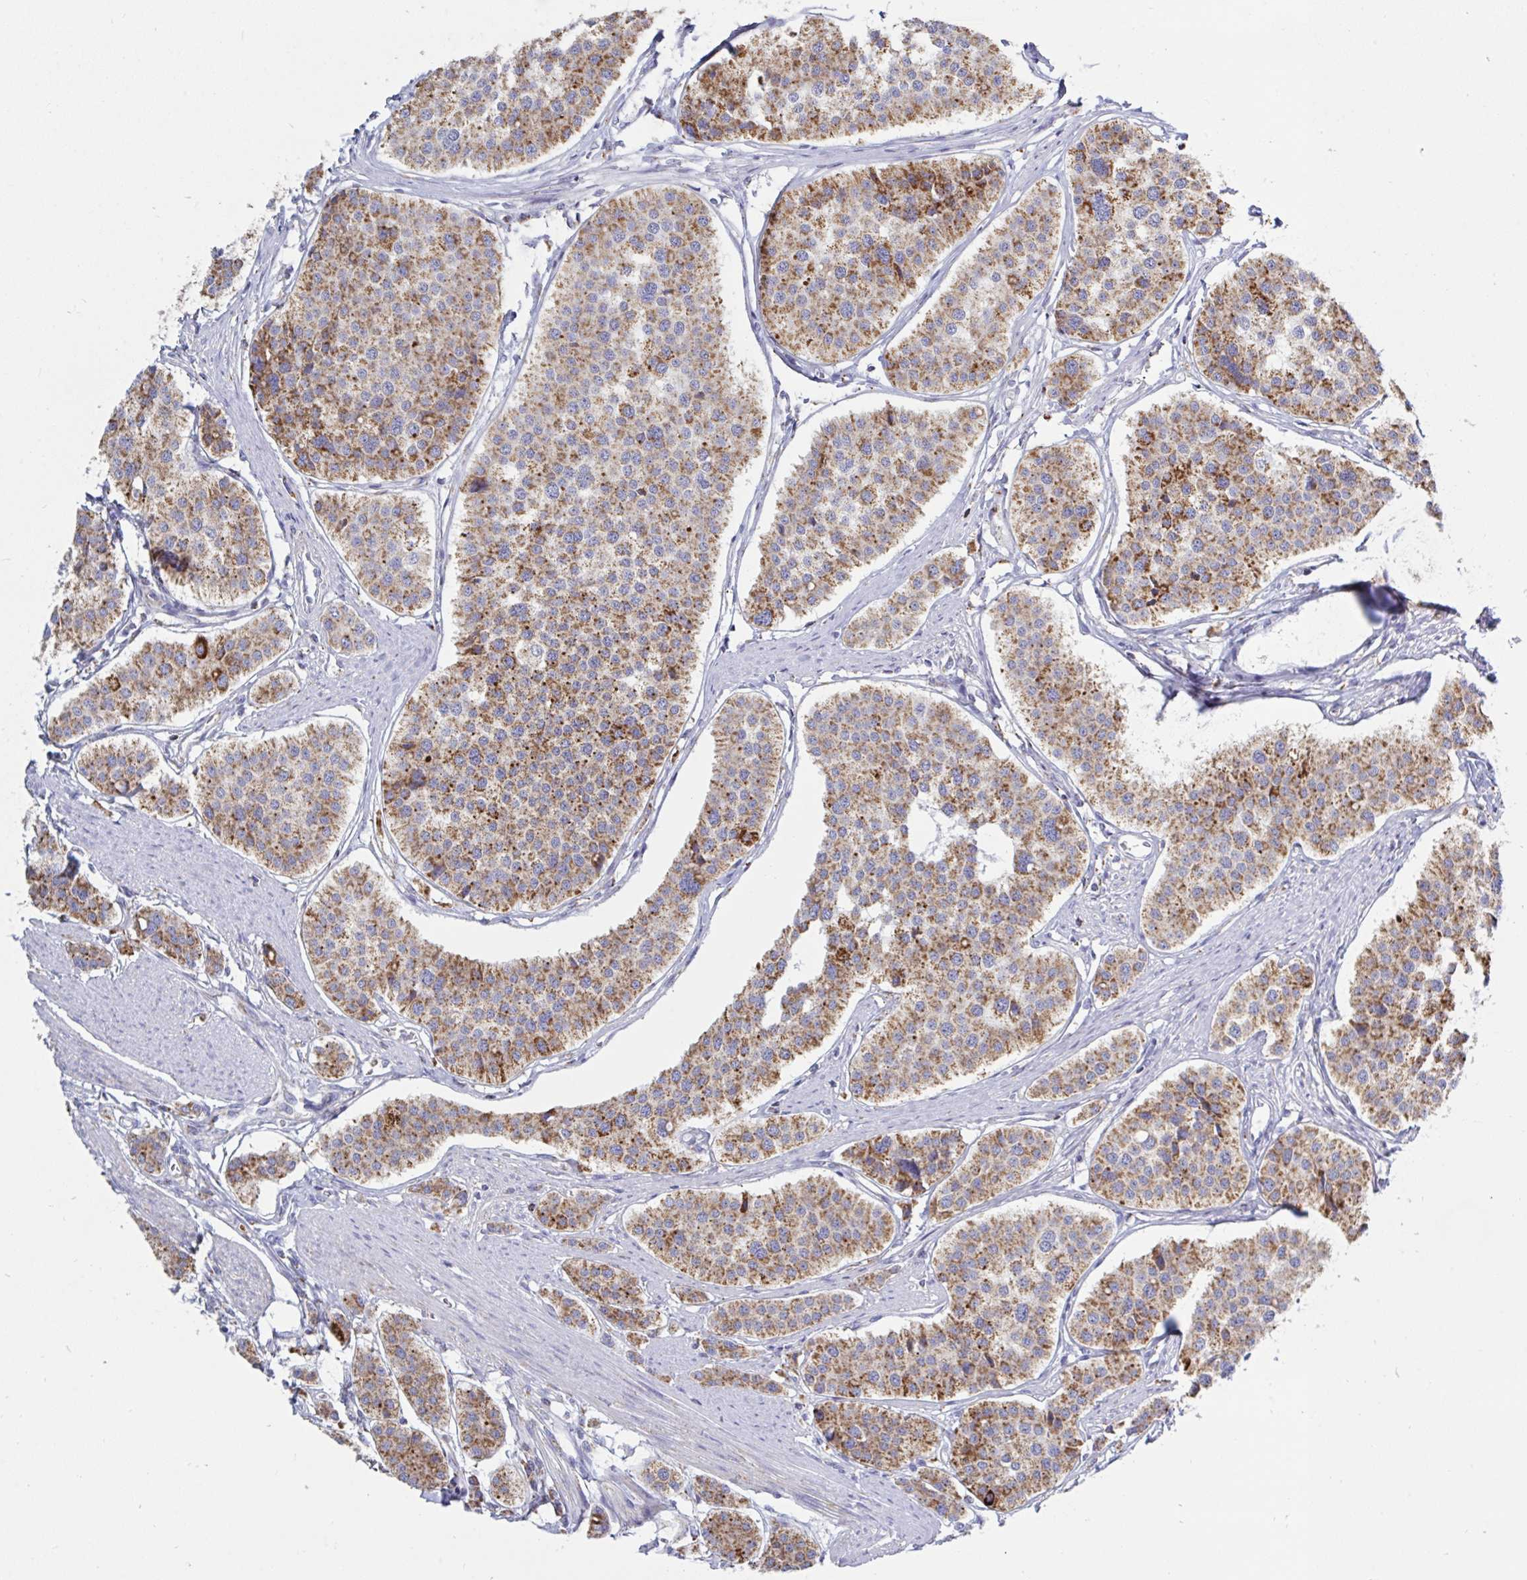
{"staining": {"intensity": "moderate", "quantity": ">75%", "location": "cytoplasmic/membranous"}, "tissue": "carcinoid", "cell_type": "Tumor cells", "image_type": "cancer", "snomed": [{"axis": "morphology", "description": "Carcinoid, malignant, NOS"}, {"axis": "topography", "description": "Small intestine"}], "caption": "Immunohistochemical staining of carcinoid (malignant) reveals medium levels of moderate cytoplasmic/membranous protein staining in about >75% of tumor cells.", "gene": "HSPE1", "patient": {"sex": "male", "age": 60}}